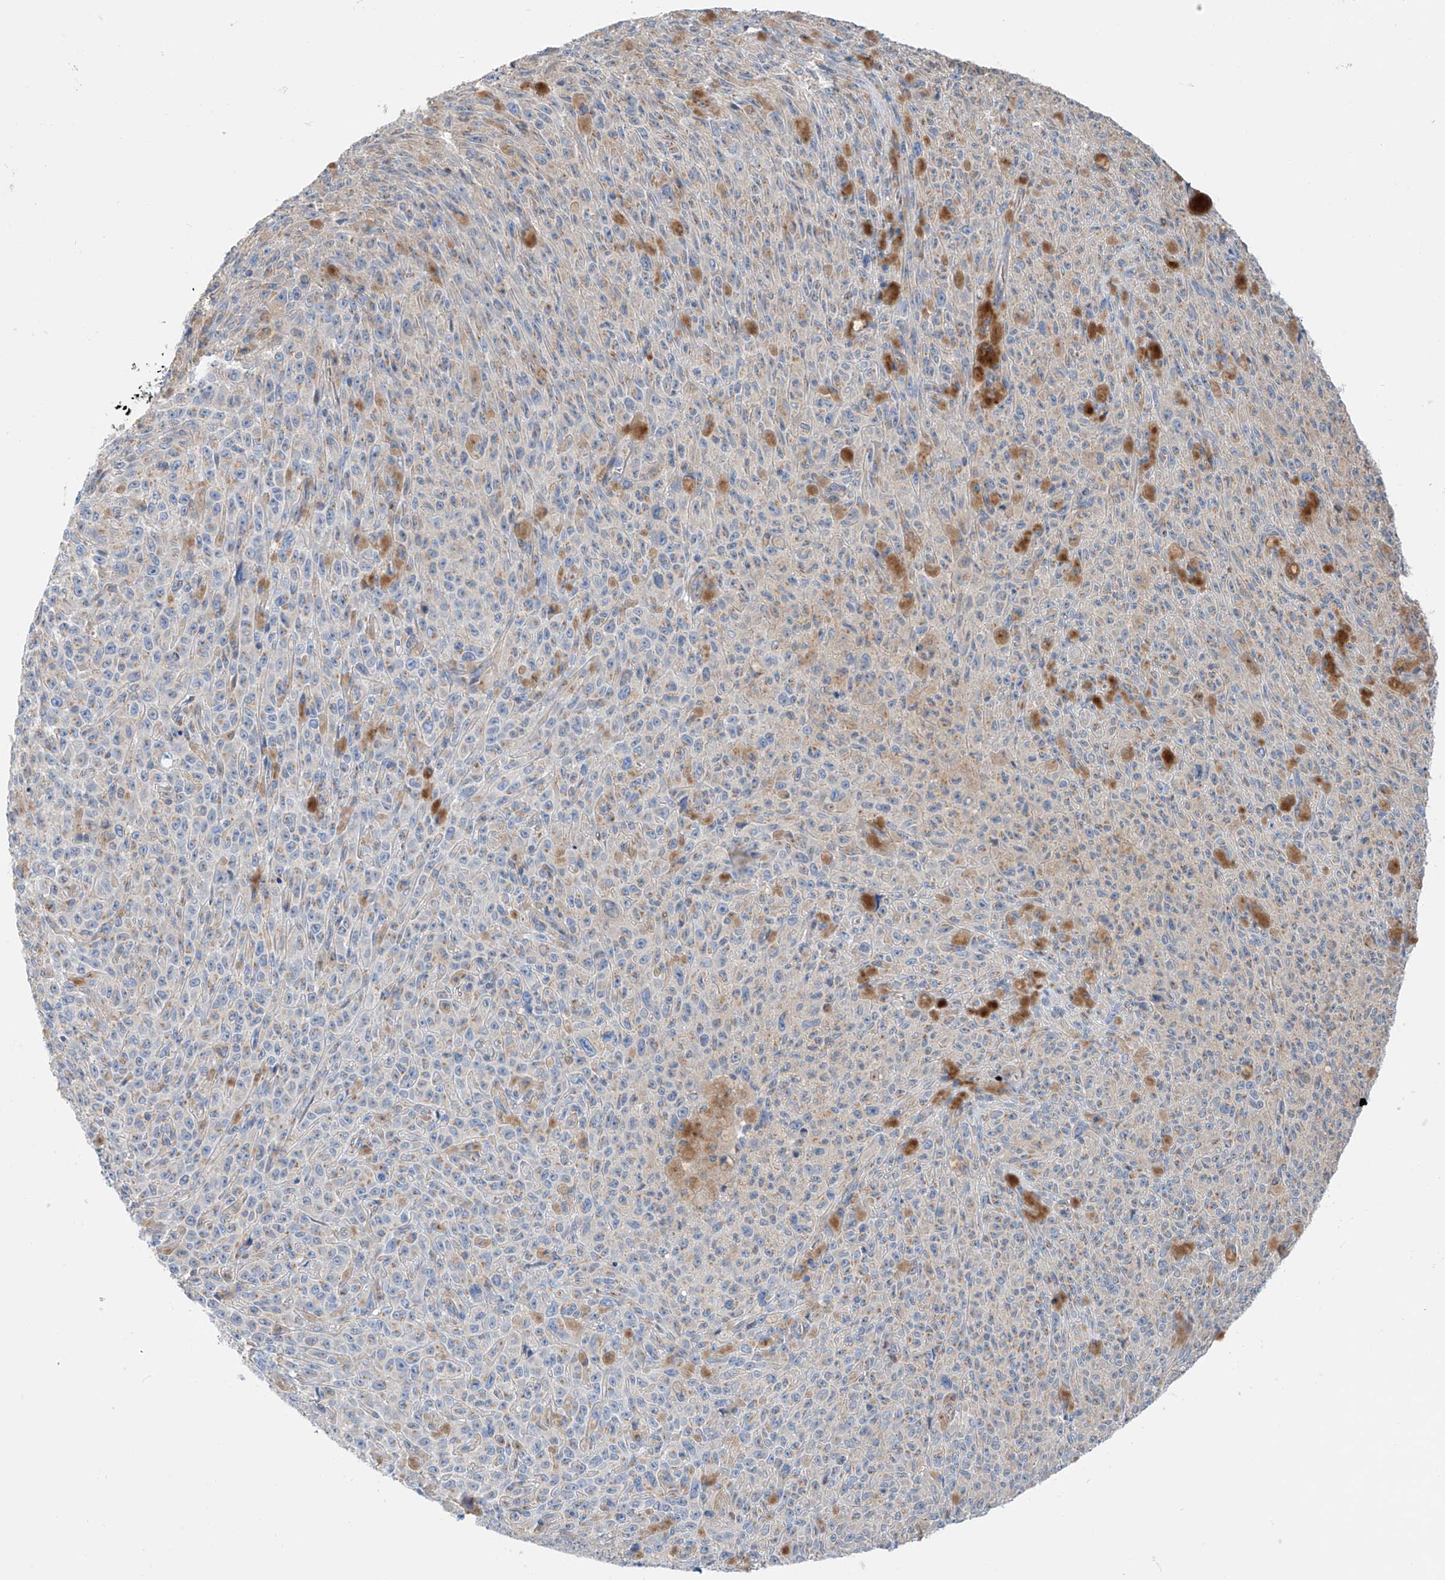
{"staining": {"intensity": "negative", "quantity": "none", "location": "none"}, "tissue": "melanoma", "cell_type": "Tumor cells", "image_type": "cancer", "snomed": [{"axis": "morphology", "description": "Malignant melanoma, NOS"}, {"axis": "topography", "description": "Skin"}], "caption": "IHC histopathology image of human malignant melanoma stained for a protein (brown), which displays no staining in tumor cells.", "gene": "SLC22A7", "patient": {"sex": "female", "age": 82}}